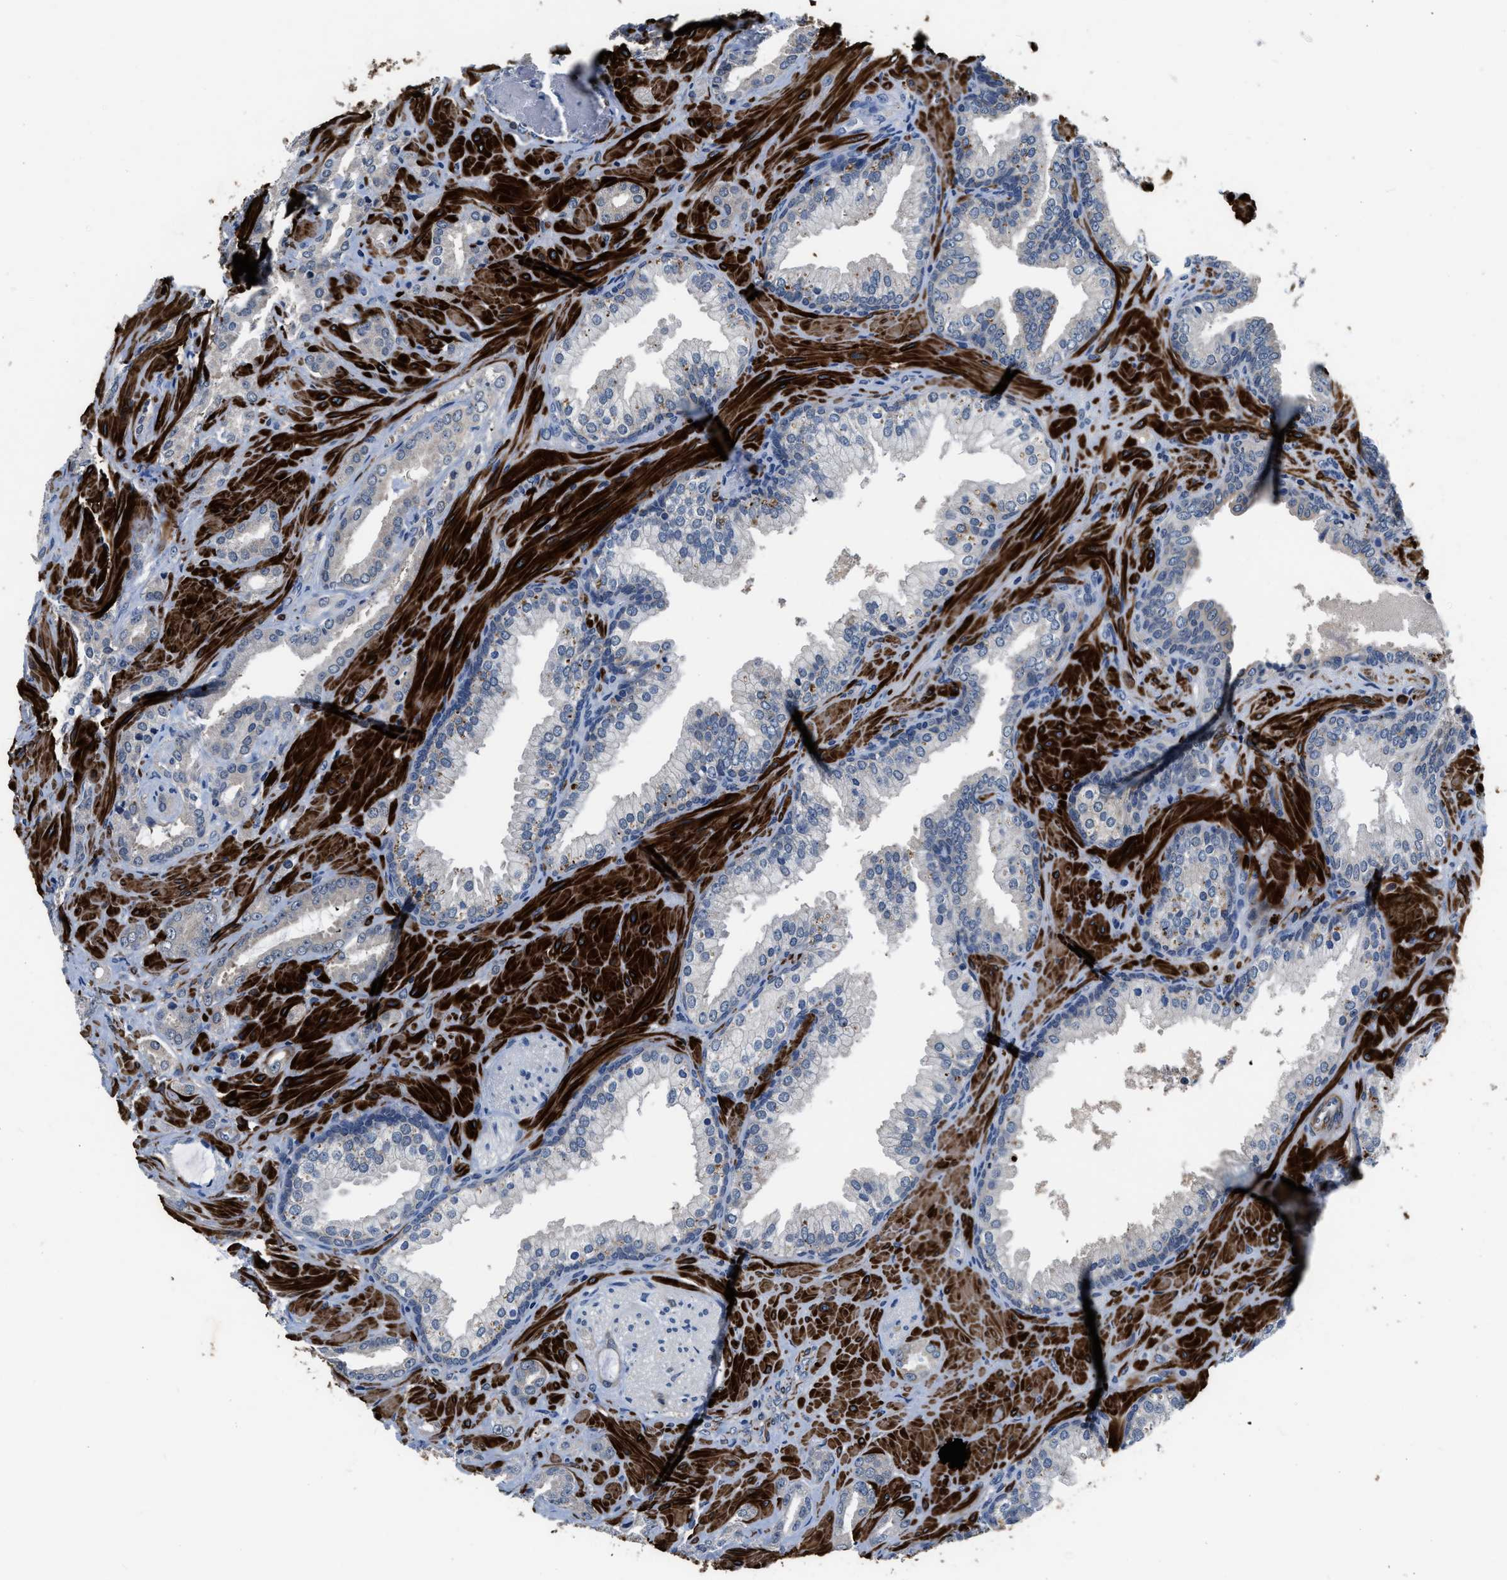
{"staining": {"intensity": "negative", "quantity": "none", "location": "none"}, "tissue": "prostate cancer", "cell_type": "Tumor cells", "image_type": "cancer", "snomed": [{"axis": "morphology", "description": "Adenocarcinoma, High grade"}, {"axis": "topography", "description": "Prostate"}], "caption": "IHC photomicrograph of neoplastic tissue: prostate cancer (adenocarcinoma (high-grade)) stained with DAB (3,3'-diaminobenzidine) reveals no significant protein positivity in tumor cells.", "gene": "LANCL2", "patient": {"sex": "male", "age": 64}}